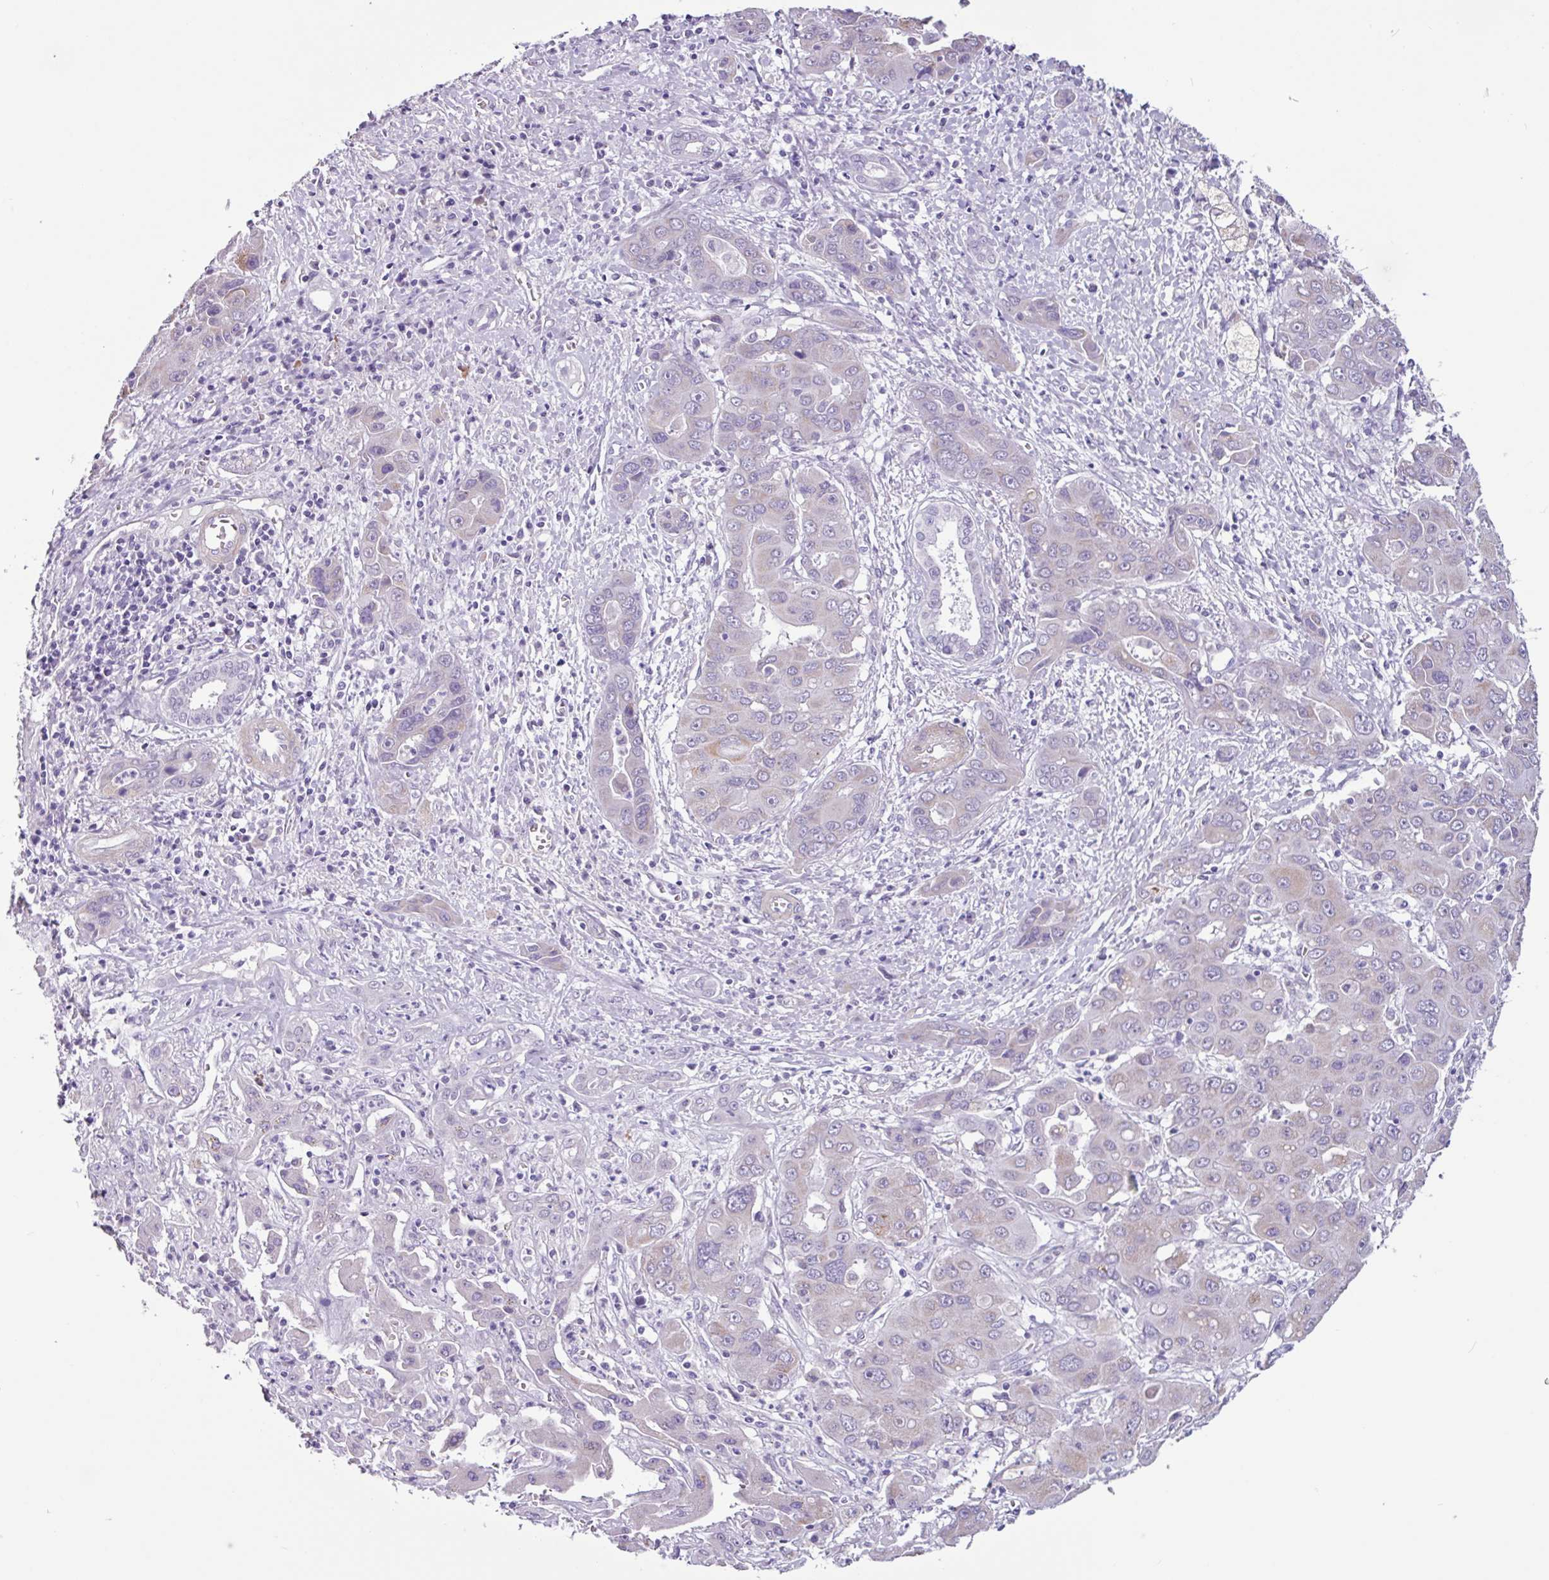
{"staining": {"intensity": "negative", "quantity": "none", "location": "none"}, "tissue": "liver cancer", "cell_type": "Tumor cells", "image_type": "cancer", "snomed": [{"axis": "morphology", "description": "Cholangiocarcinoma"}, {"axis": "topography", "description": "Liver"}], "caption": "Image shows no protein positivity in tumor cells of liver cholangiocarcinoma tissue.", "gene": "OTX1", "patient": {"sex": "male", "age": 67}}